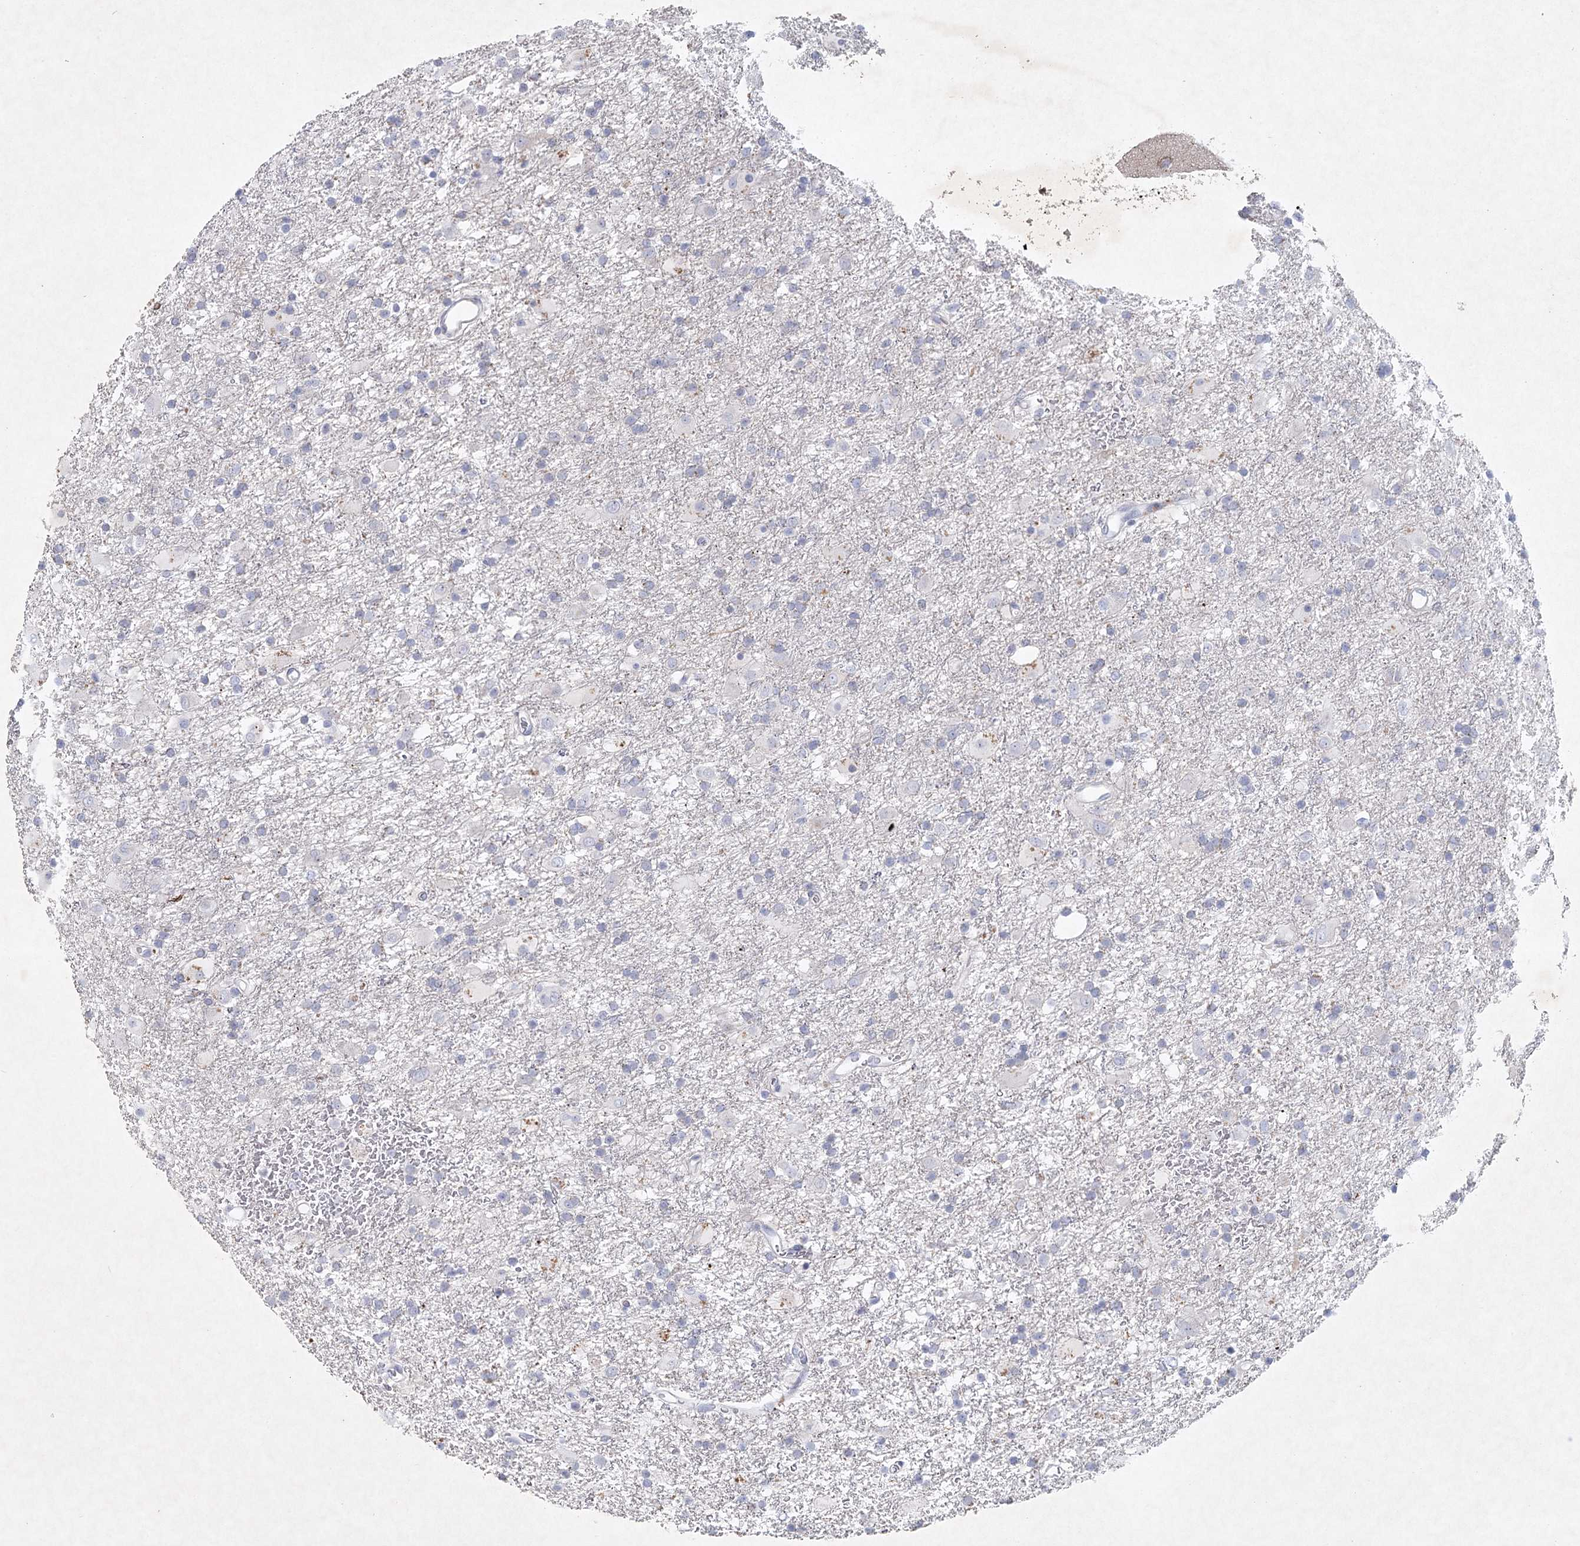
{"staining": {"intensity": "negative", "quantity": "none", "location": "none"}, "tissue": "glioma", "cell_type": "Tumor cells", "image_type": "cancer", "snomed": [{"axis": "morphology", "description": "Glioma, malignant, Low grade"}, {"axis": "topography", "description": "Brain"}], "caption": "Tumor cells show no significant protein staining in malignant low-grade glioma. (Brightfield microscopy of DAB (3,3'-diaminobenzidine) IHC at high magnification).", "gene": "MAP3K13", "patient": {"sex": "male", "age": 65}}